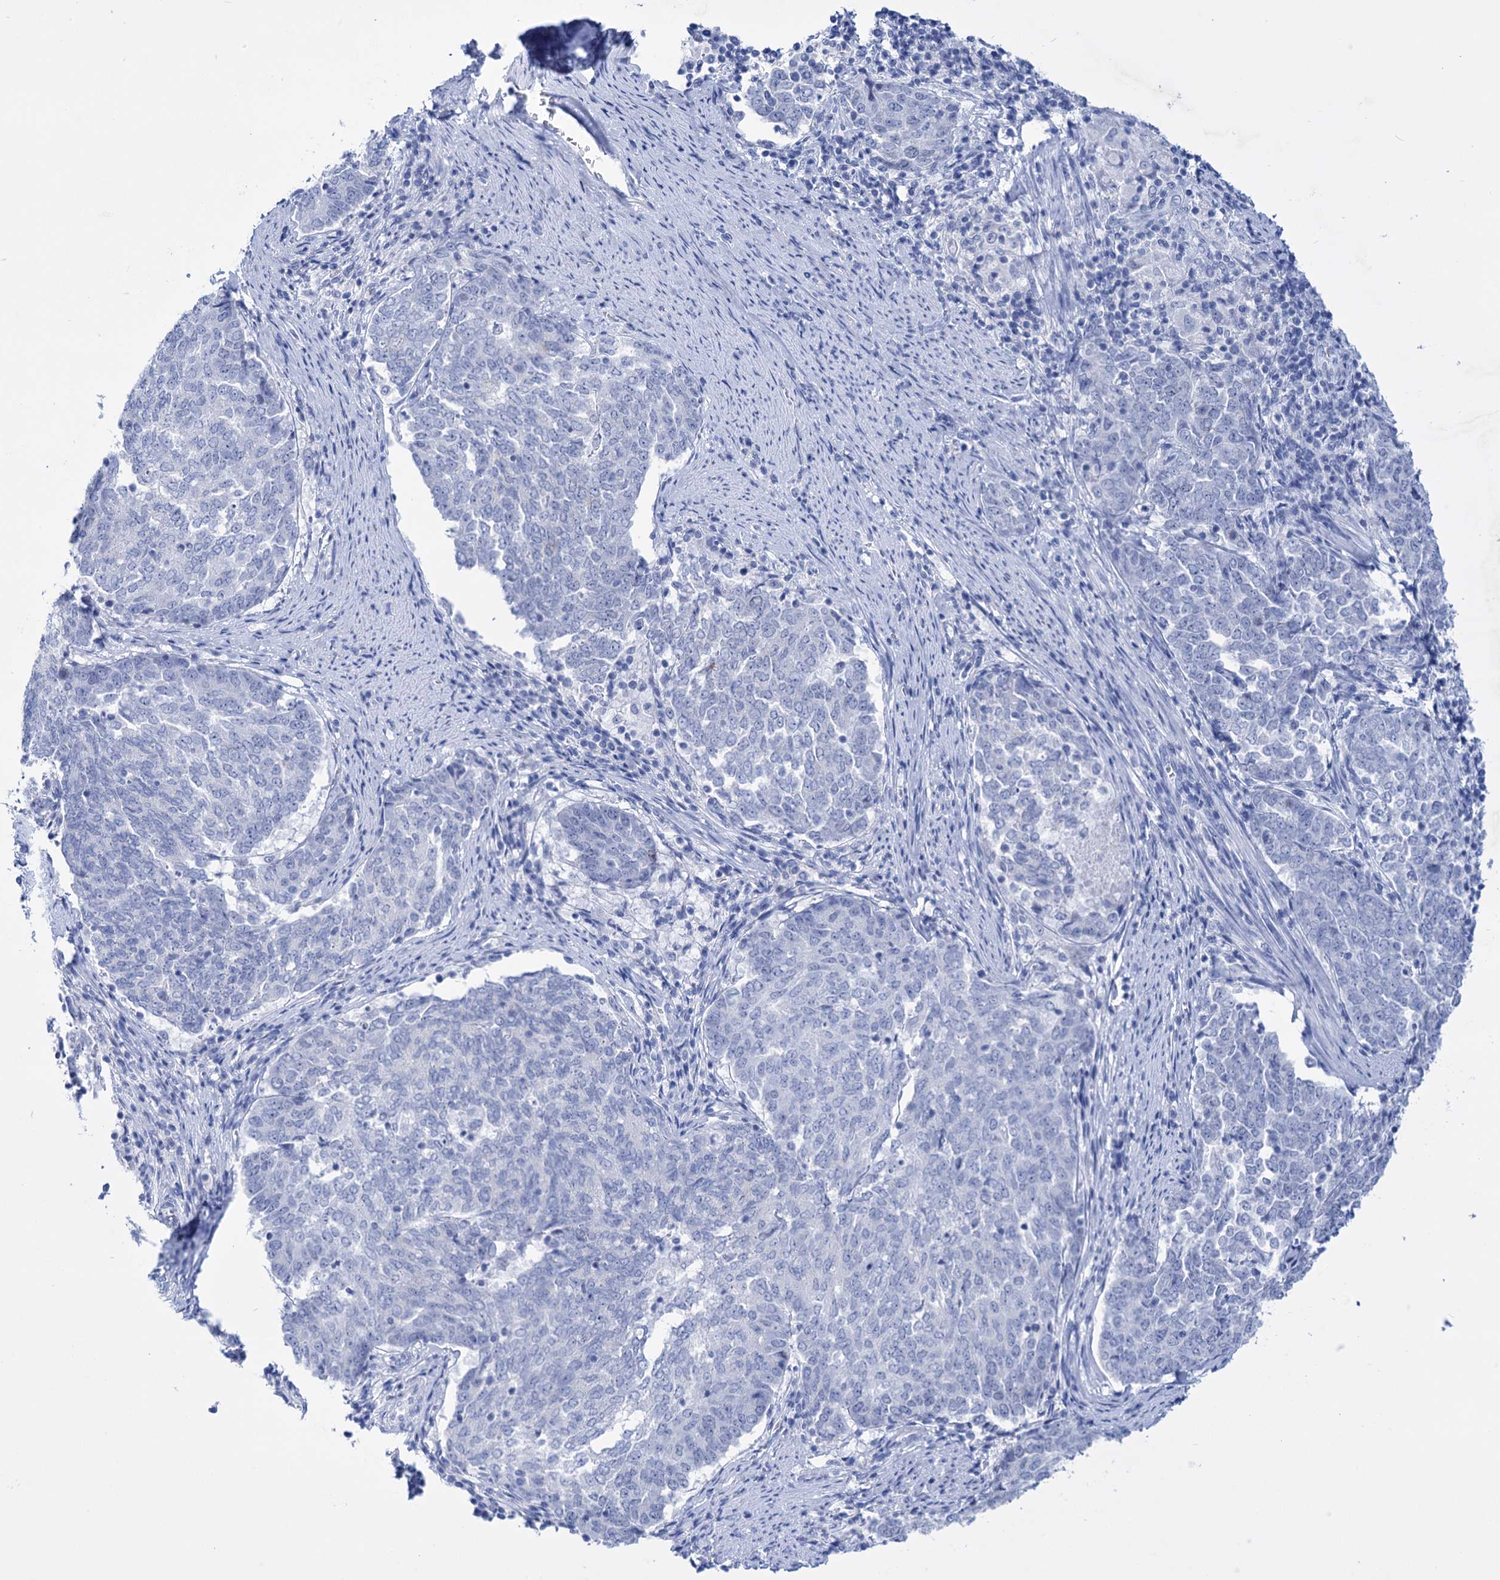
{"staining": {"intensity": "negative", "quantity": "none", "location": "none"}, "tissue": "endometrial cancer", "cell_type": "Tumor cells", "image_type": "cancer", "snomed": [{"axis": "morphology", "description": "Adenocarcinoma, NOS"}, {"axis": "topography", "description": "Endometrium"}], "caption": "IHC photomicrograph of endometrial cancer stained for a protein (brown), which exhibits no positivity in tumor cells.", "gene": "FBXW12", "patient": {"sex": "female", "age": 80}}